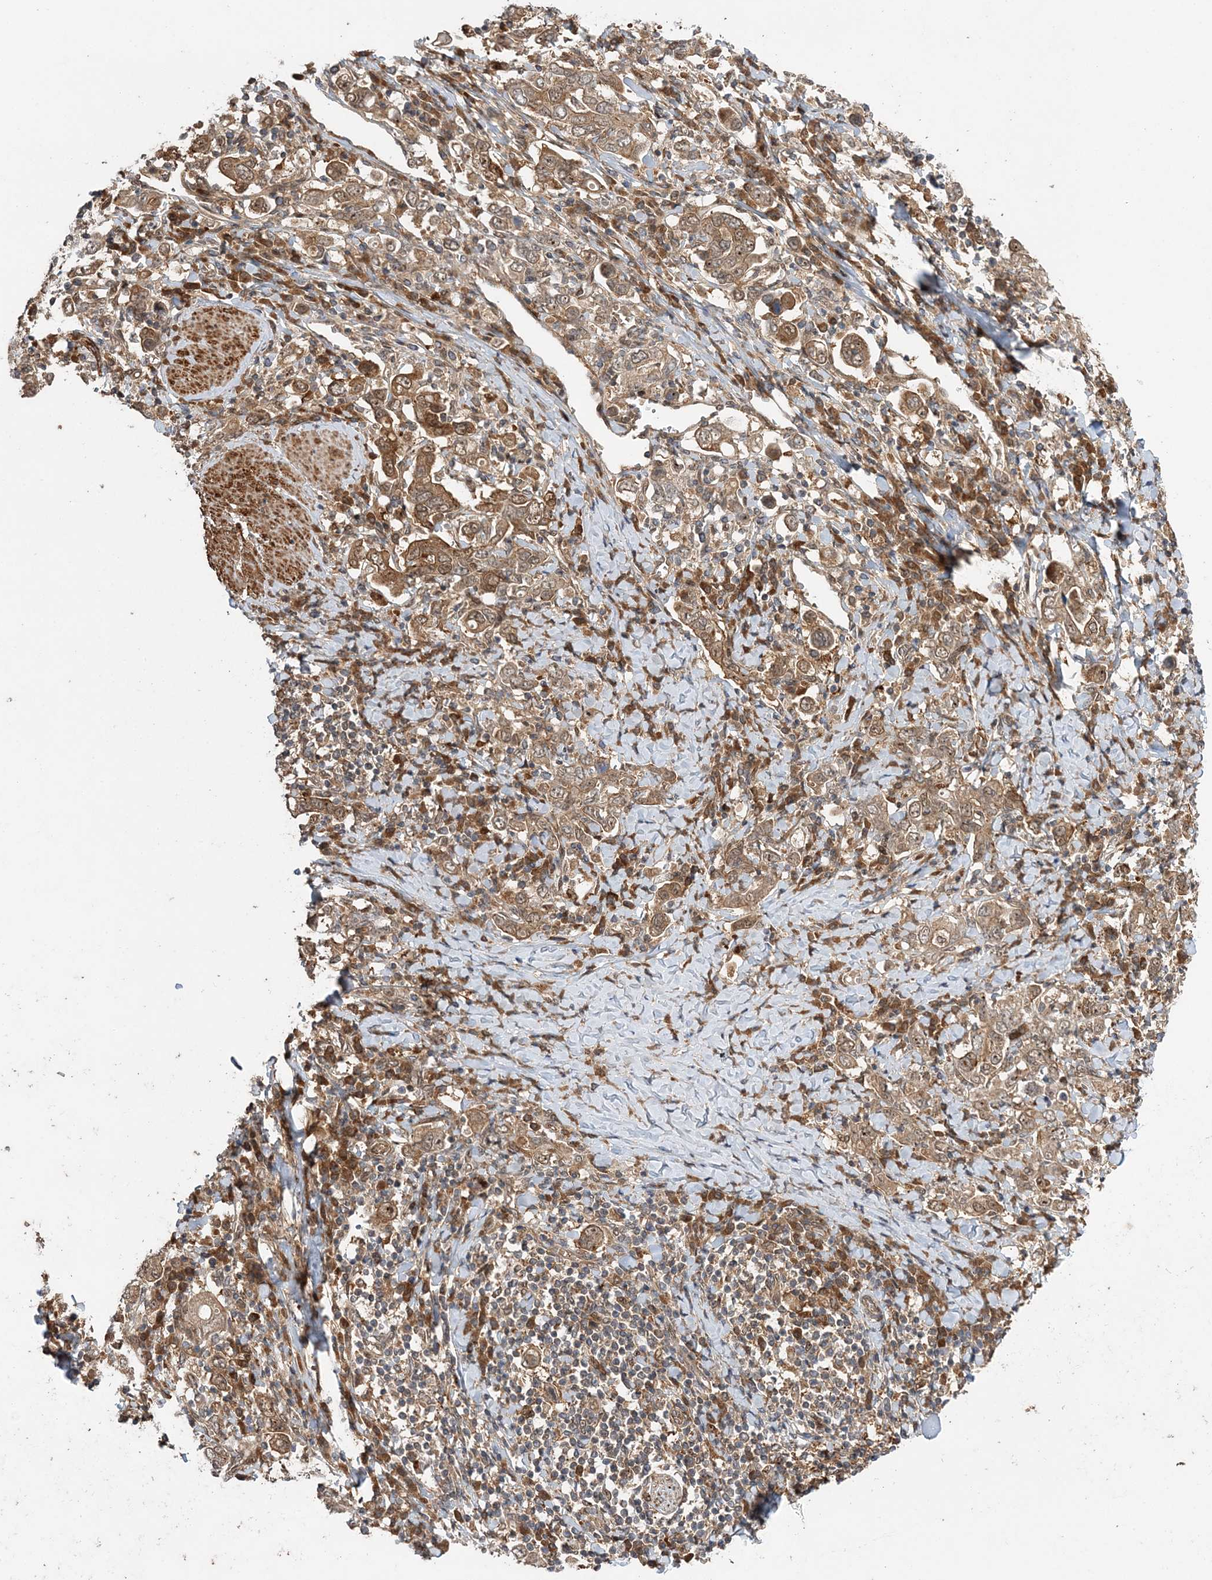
{"staining": {"intensity": "moderate", "quantity": ">75%", "location": "cytoplasmic/membranous,nuclear"}, "tissue": "stomach cancer", "cell_type": "Tumor cells", "image_type": "cancer", "snomed": [{"axis": "morphology", "description": "Adenocarcinoma, NOS"}, {"axis": "topography", "description": "Stomach, upper"}], "caption": "Stomach cancer stained with DAB (3,3'-diaminobenzidine) immunohistochemistry (IHC) exhibits medium levels of moderate cytoplasmic/membranous and nuclear expression in about >75% of tumor cells. The staining is performed using DAB brown chromogen to label protein expression. The nuclei are counter-stained blue using hematoxylin.", "gene": "UBTD2", "patient": {"sex": "male", "age": 62}}